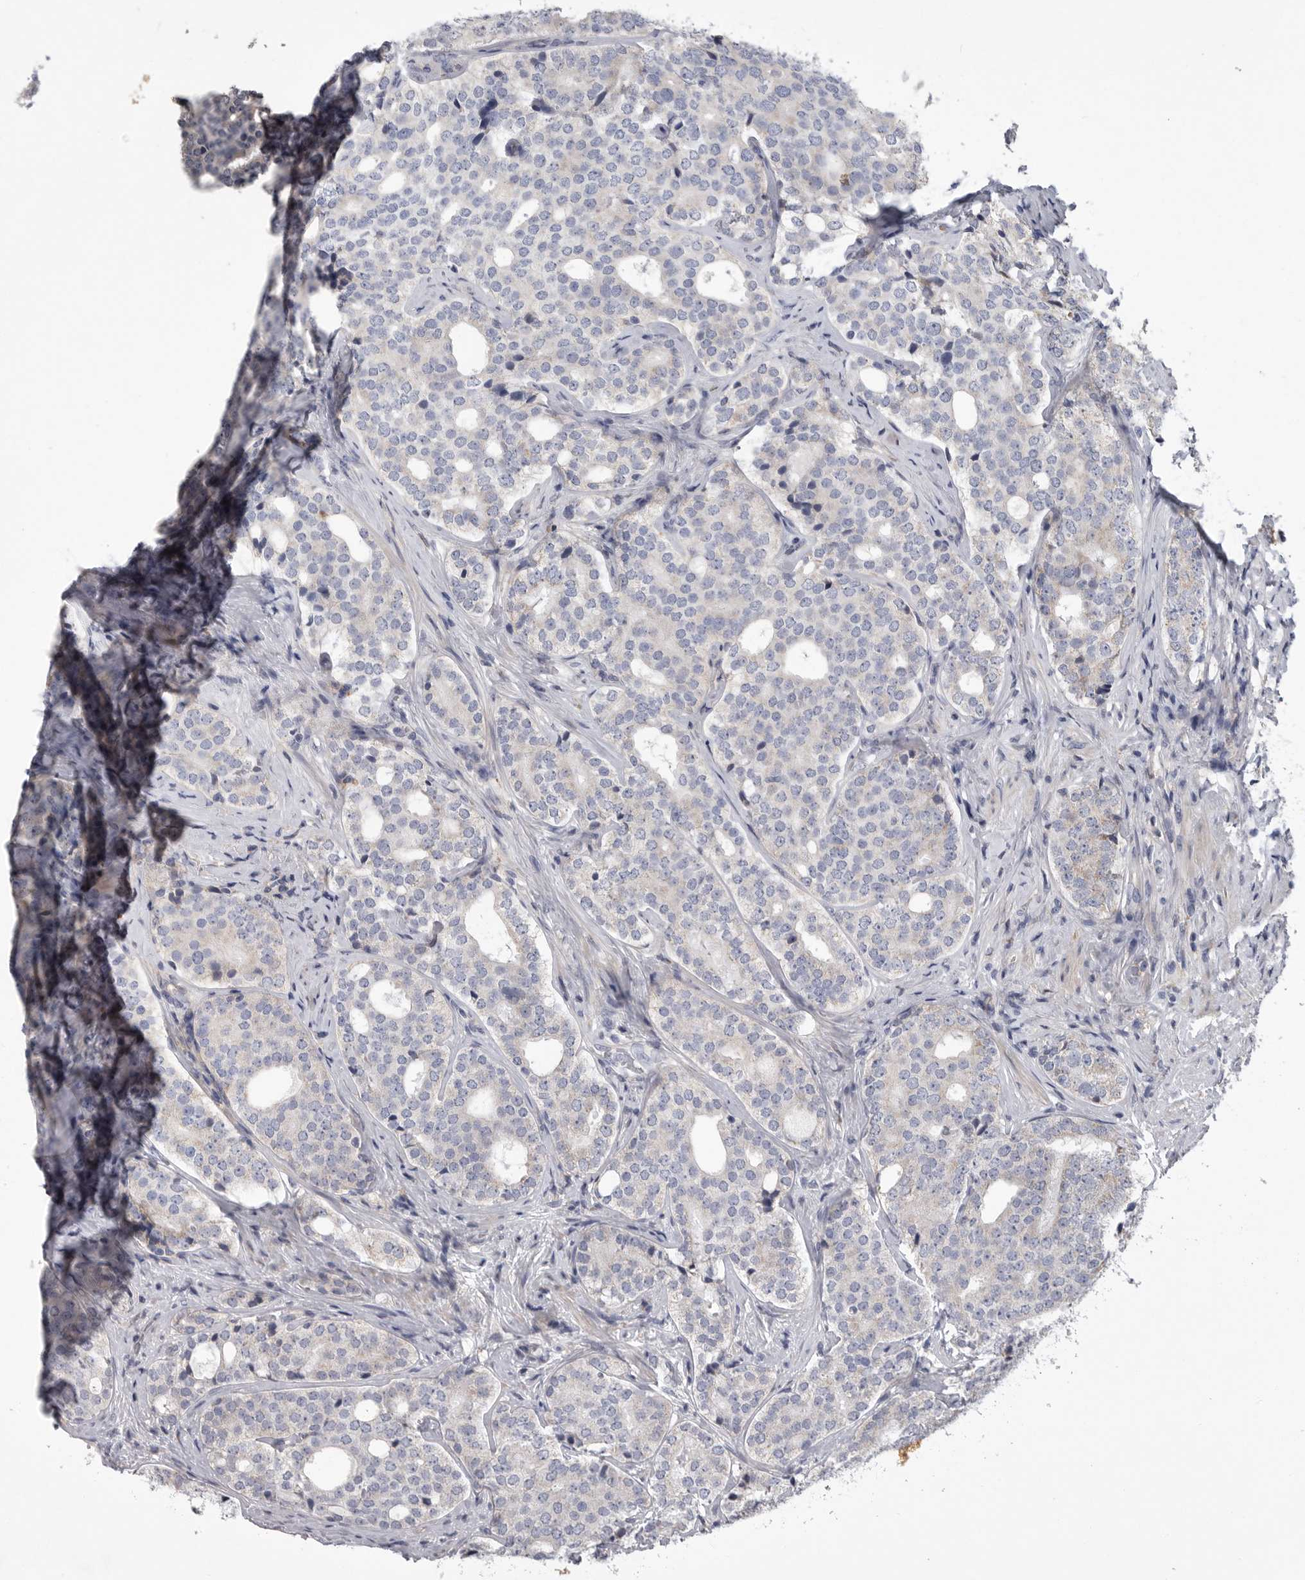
{"staining": {"intensity": "negative", "quantity": "none", "location": "none"}, "tissue": "prostate cancer", "cell_type": "Tumor cells", "image_type": "cancer", "snomed": [{"axis": "morphology", "description": "Adenocarcinoma, High grade"}, {"axis": "topography", "description": "Prostate"}], "caption": "An image of prostate adenocarcinoma (high-grade) stained for a protein shows no brown staining in tumor cells. Brightfield microscopy of immunohistochemistry stained with DAB (3,3'-diaminobenzidine) (brown) and hematoxylin (blue), captured at high magnification.", "gene": "CRP", "patient": {"sex": "male", "age": 56}}